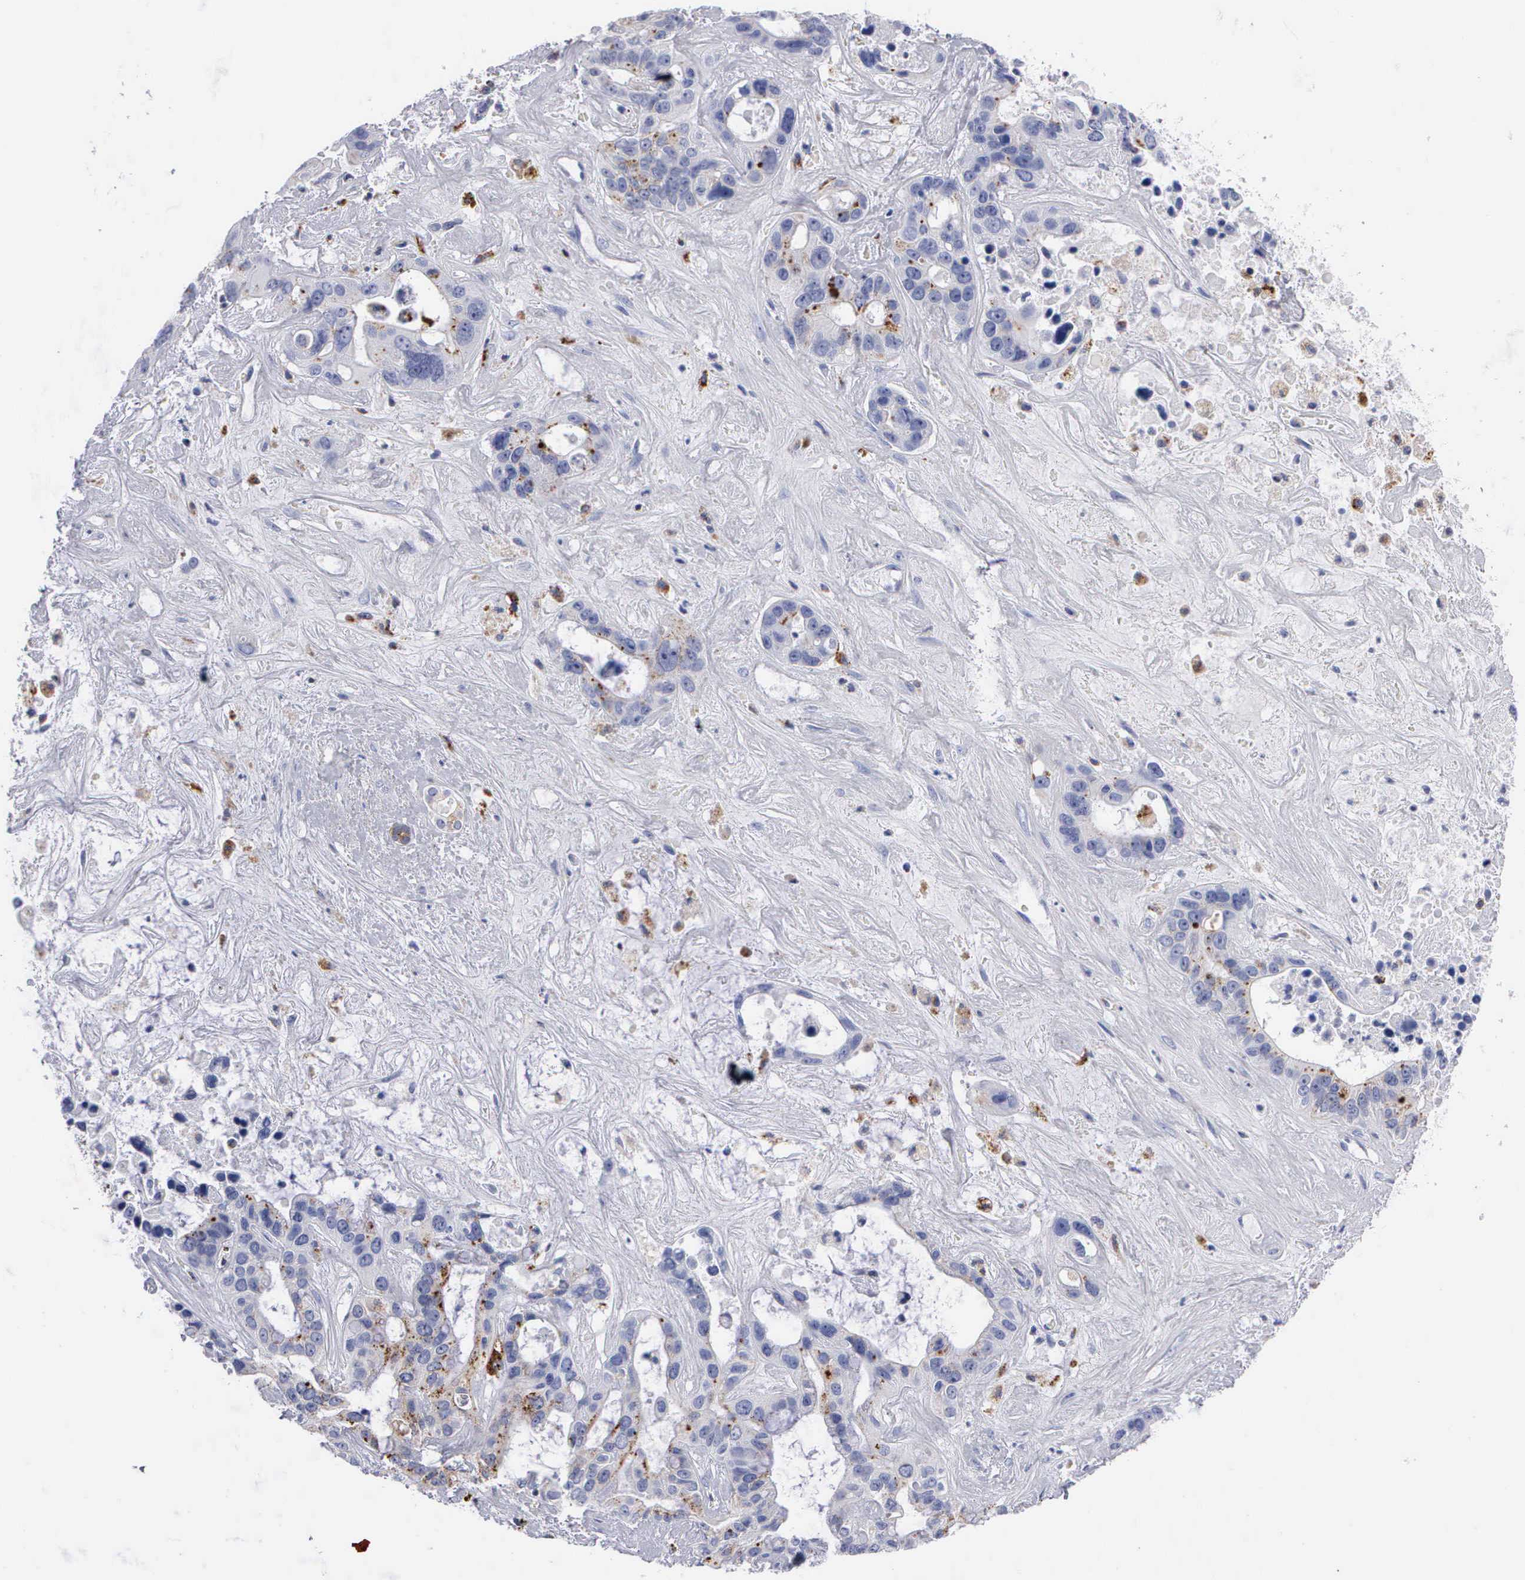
{"staining": {"intensity": "weak", "quantity": "<25%", "location": "cytoplasmic/membranous"}, "tissue": "liver cancer", "cell_type": "Tumor cells", "image_type": "cancer", "snomed": [{"axis": "morphology", "description": "Cholangiocarcinoma"}, {"axis": "topography", "description": "Liver"}], "caption": "Tumor cells show no significant positivity in liver cancer (cholangiocarcinoma). Nuclei are stained in blue.", "gene": "CTSH", "patient": {"sex": "female", "age": 65}}